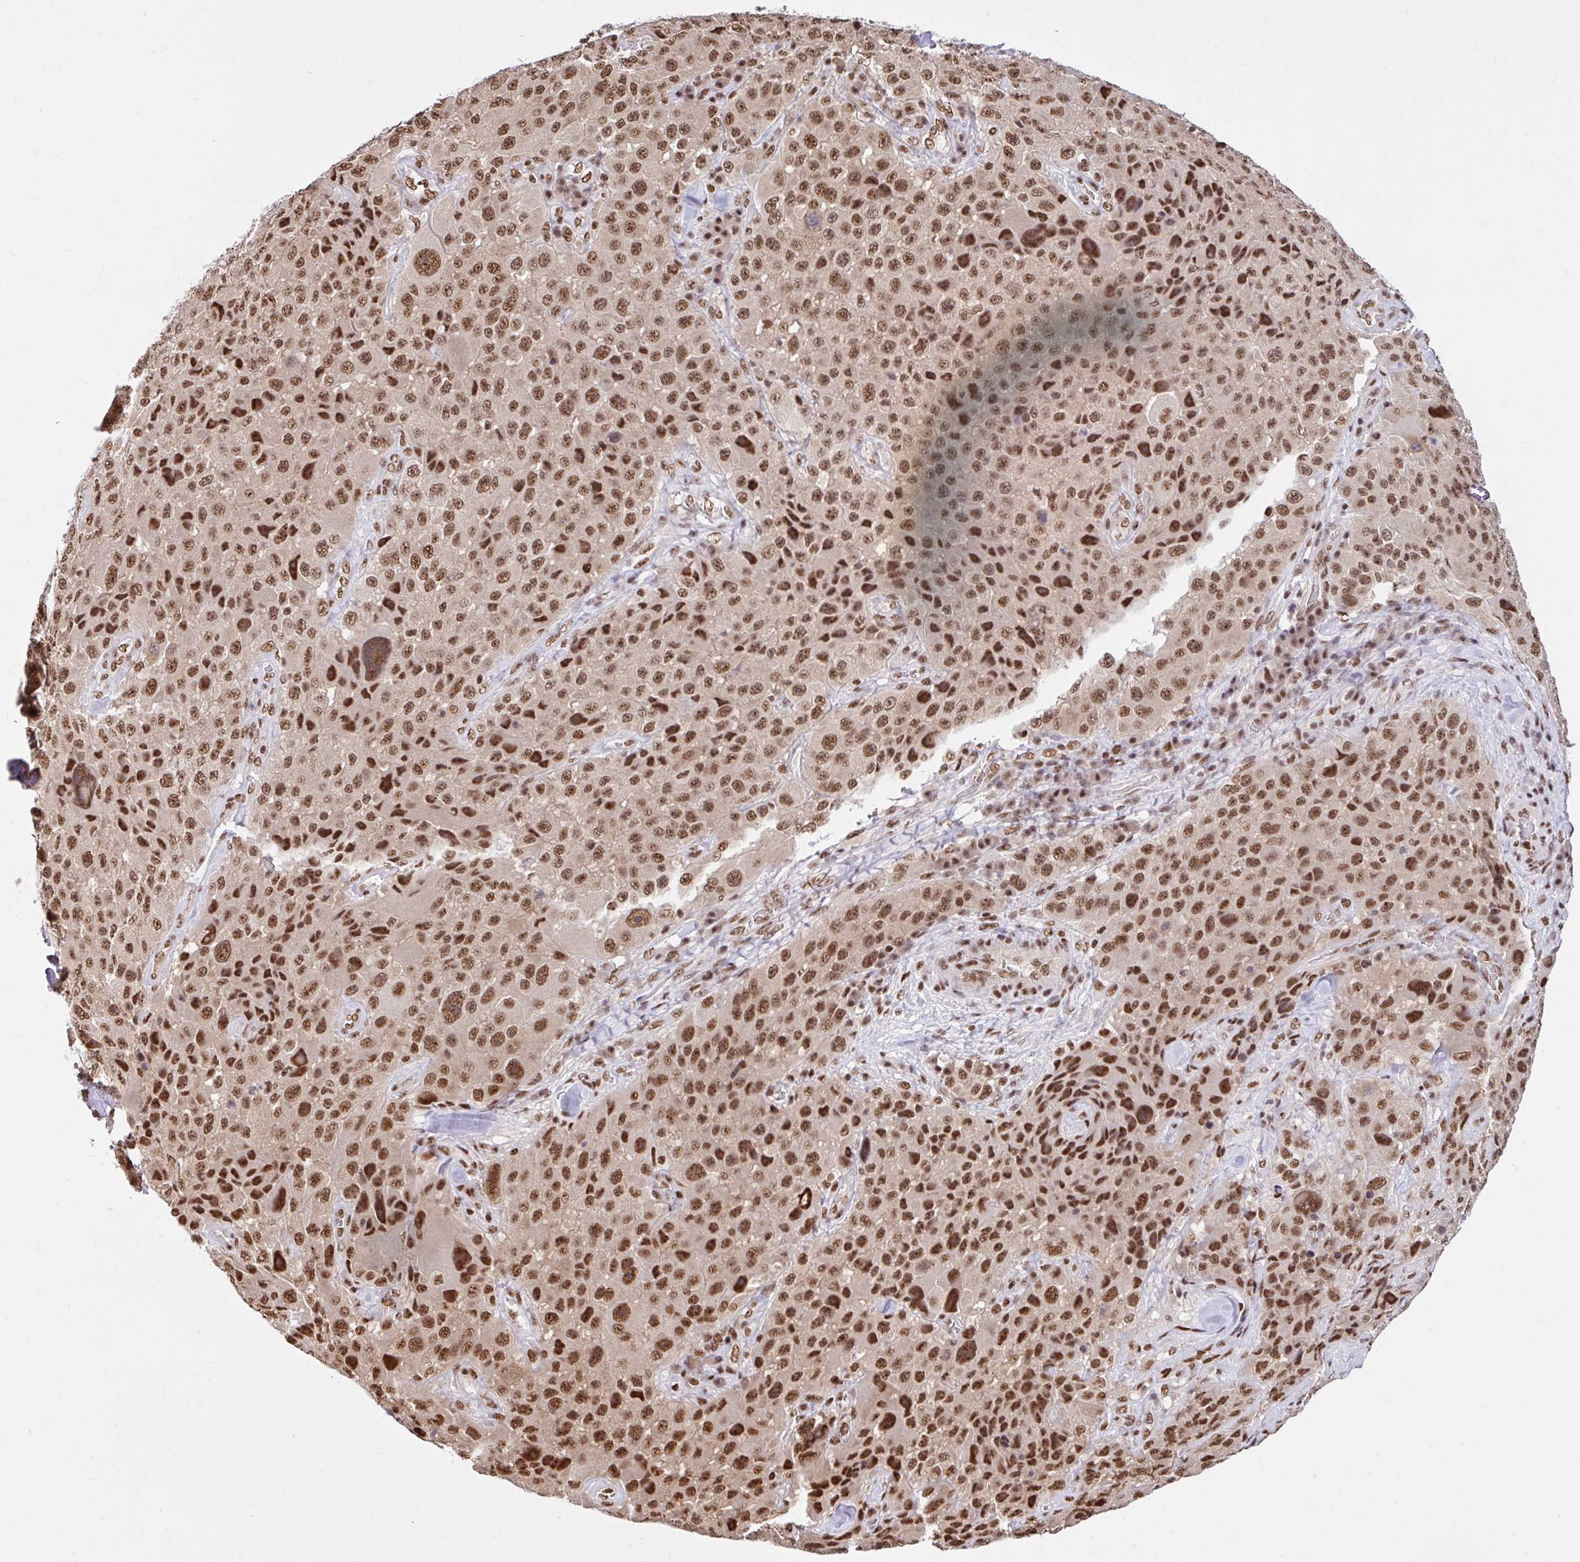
{"staining": {"intensity": "strong", "quantity": ">75%", "location": "nuclear"}, "tissue": "melanoma", "cell_type": "Tumor cells", "image_type": "cancer", "snomed": [{"axis": "morphology", "description": "Malignant melanoma, Metastatic site"}, {"axis": "topography", "description": "Lymph node"}], "caption": "Immunohistochemistry photomicrograph of neoplastic tissue: human melanoma stained using immunohistochemistry (IHC) exhibits high levels of strong protein expression localized specifically in the nuclear of tumor cells, appearing as a nuclear brown color.", "gene": "ABCA9", "patient": {"sex": "male", "age": 62}}